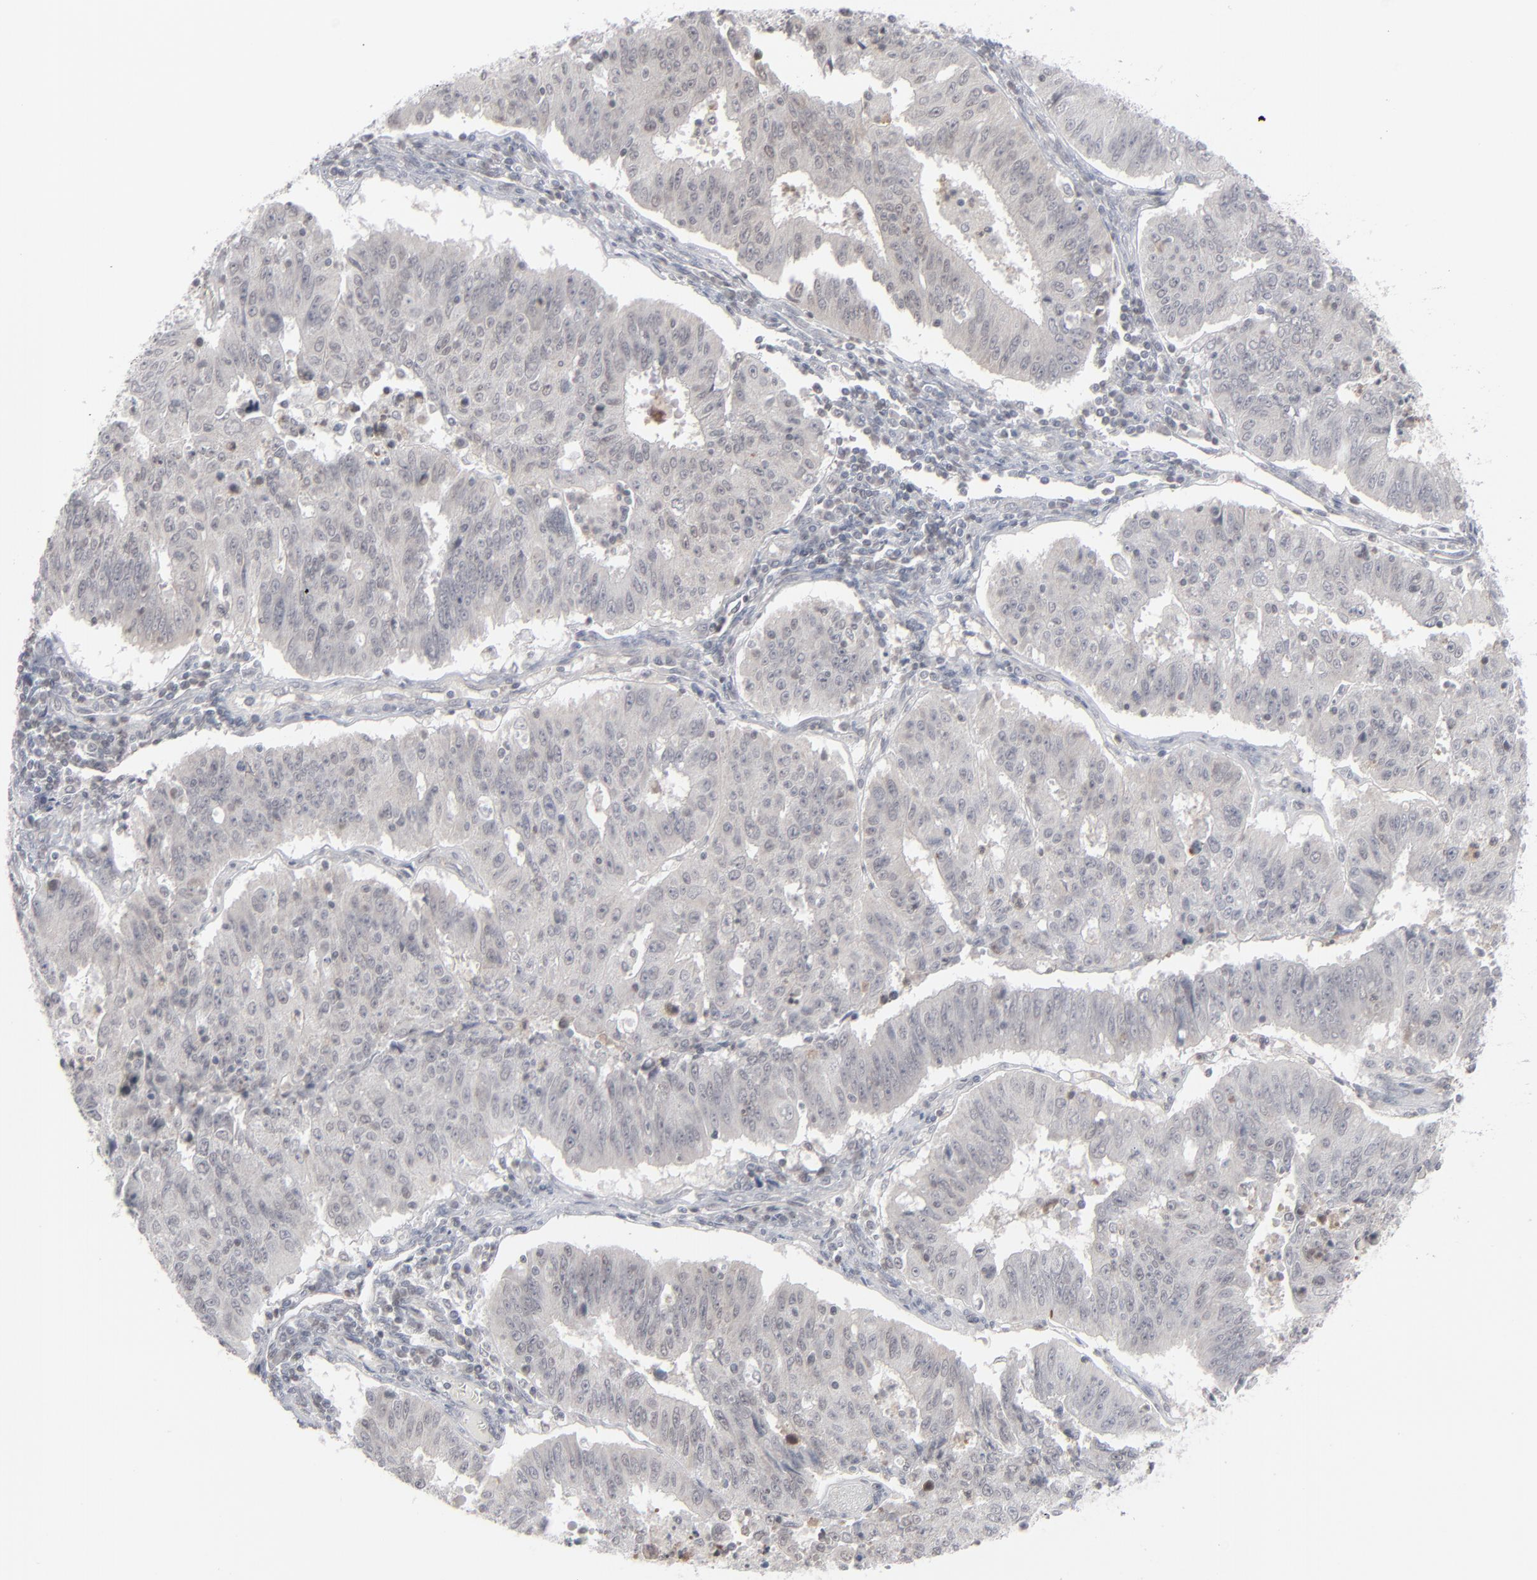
{"staining": {"intensity": "negative", "quantity": "none", "location": "none"}, "tissue": "endometrial cancer", "cell_type": "Tumor cells", "image_type": "cancer", "snomed": [{"axis": "morphology", "description": "Adenocarcinoma, NOS"}, {"axis": "topography", "description": "Endometrium"}], "caption": "High magnification brightfield microscopy of endometrial cancer stained with DAB (brown) and counterstained with hematoxylin (blue): tumor cells show no significant expression. (DAB (3,3'-diaminobenzidine) immunohistochemistry (IHC), high magnification).", "gene": "POF1B", "patient": {"sex": "female", "age": 42}}